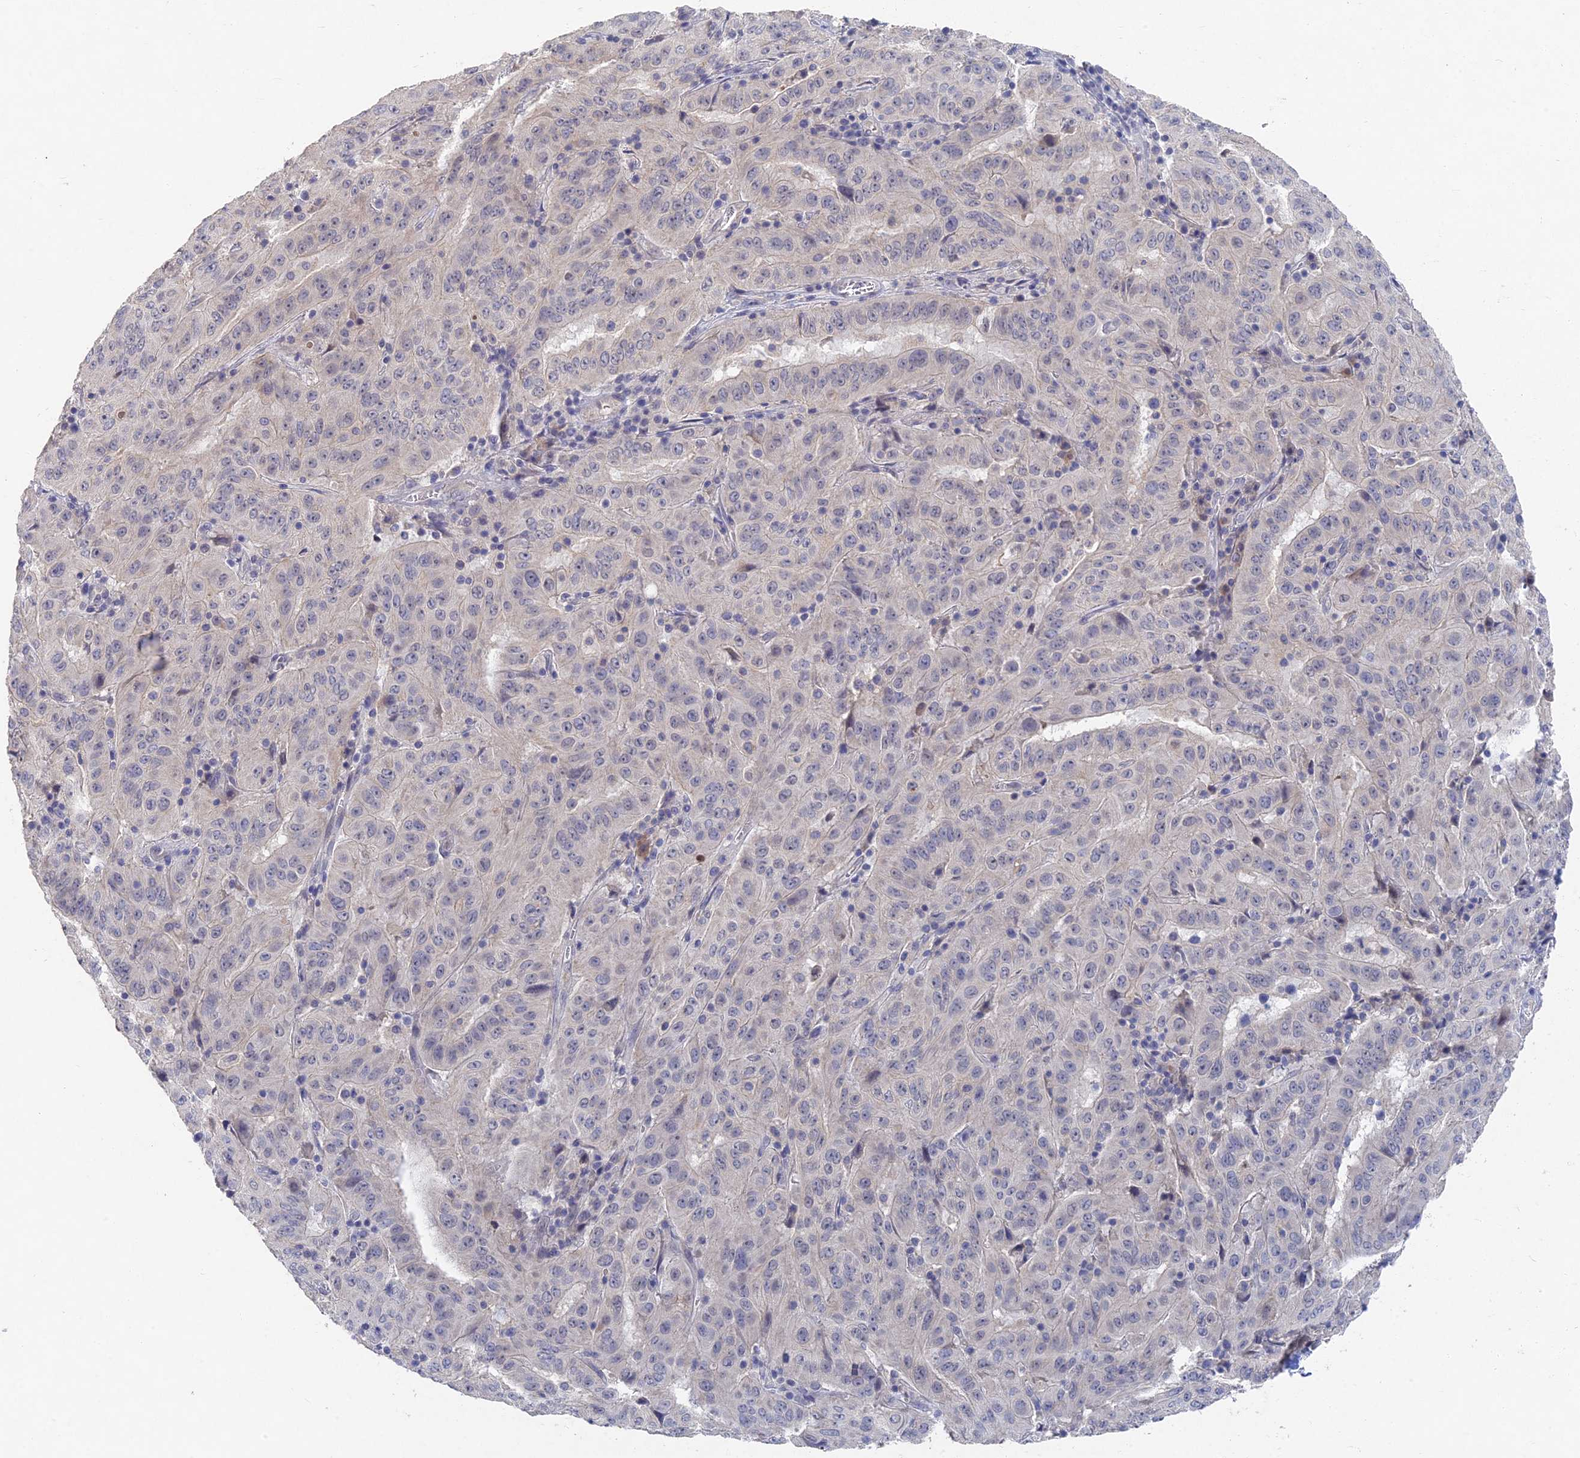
{"staining": {"intensity": "negative", "quantity": "none", "location": "none"}, "tissue": "pancreatic cancer", "cell_type": "Tumor cells", "image_type": "cancer", "snomed": [{"axis": "morphology", "description": "Adenocarcinoma, NOS"}, {"axis": "topography", "description": "Pancreas"}], "caption": "Pancreatic adenocarcinoma stained for a protein using immunohistochemistry (IHC) shows no positivity tumor cells.", "gene": "GNA15", "patient": {"sex": "male", "age": 63}}